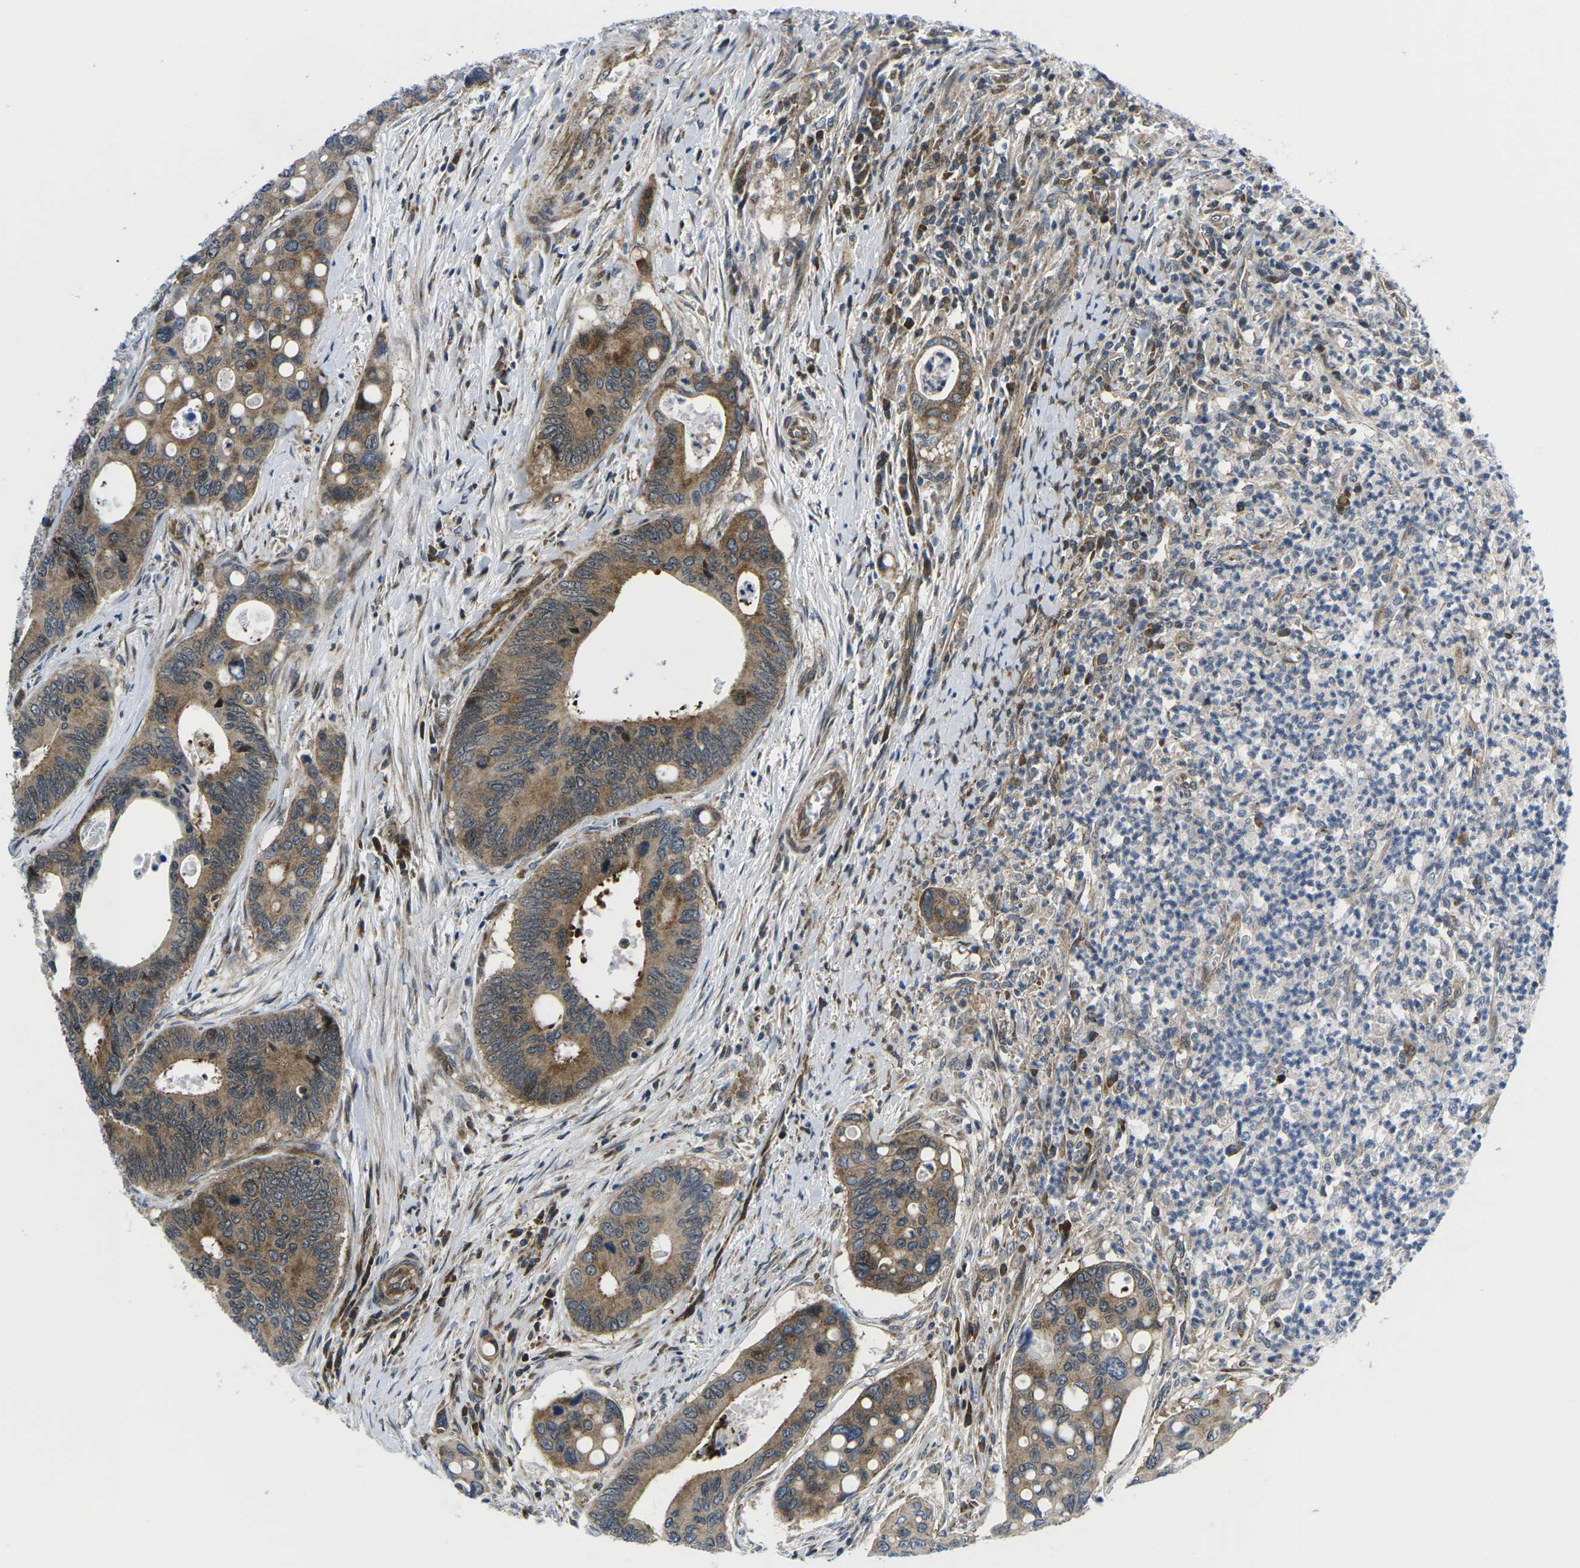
{"staining": {"intensity": "moderate", "quantity": ">75%", "location": "cytoplasmic/membranous"}, "tissue": "colorectal cancer", "cell_type": "Tumor cells", "image_type": "cancer", "snomed": [{"axis": "morphology", "description": "Inflammation, NOS"}, {"axis": "morphology", "description": "Adenocarcinoma, NOS"}, {"axis": "topography", "description": "Colon"}], "caption": "High-magnification brightfield microscopy of colorectal cancer (adenocarcinoma) stained with DAB (3,3'-diaminobenzidine) (brown) and counterstained with hematoxylin (blue). tumor cells exhibit moderate cytoplasmic/membranous positivity is appreciated in about>75% of cells.", "gene": "EIF4E", "patient": {"sex": "male", "age": 72}}